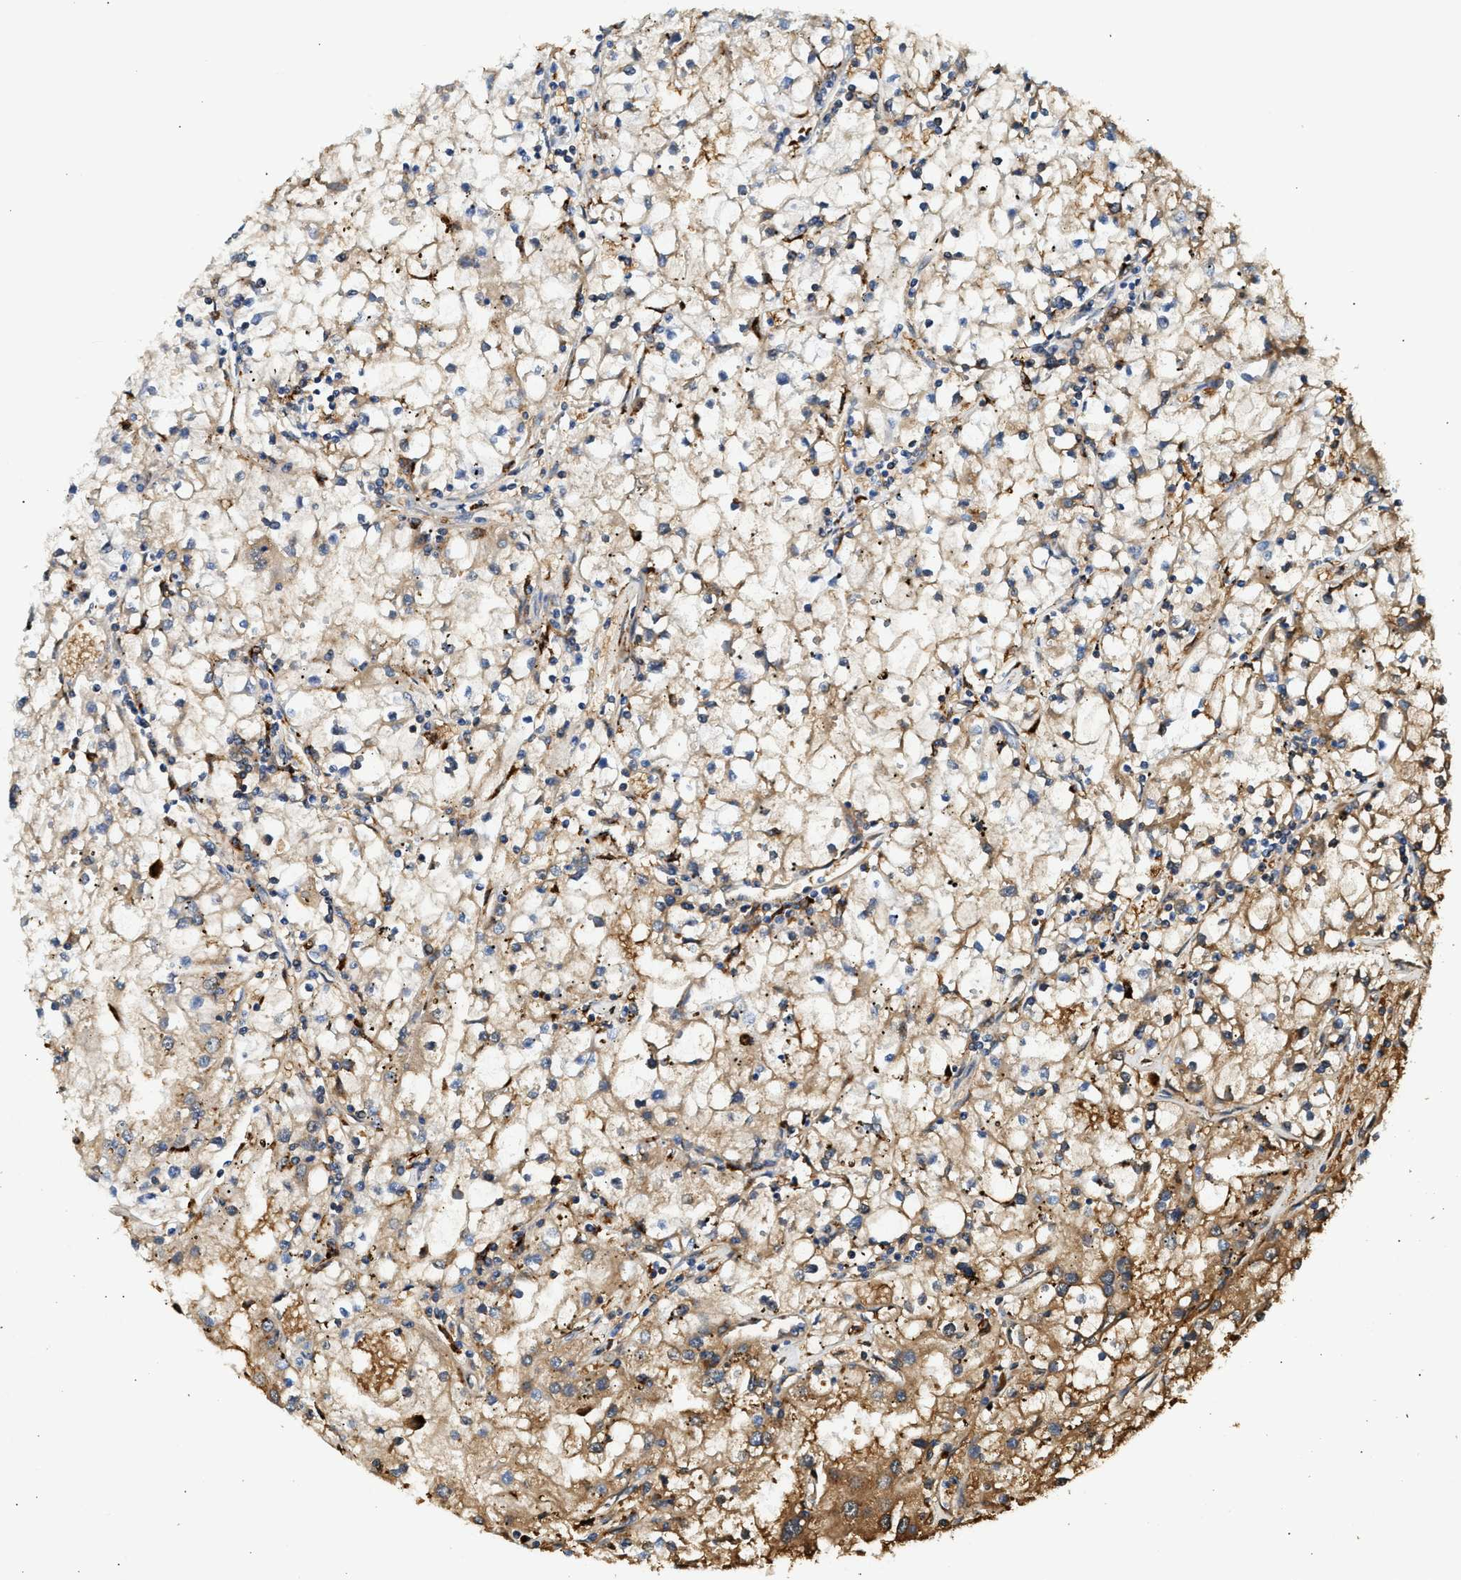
{"staining": {"intensity": "weak", "quantity": ">75%", "location": "cytoplasmic/membranous"}, "tissue": "renal cancer", "cell_type": "Tumor cells", "image_type": "cancer", "snomed": [{"axis": "morphology", "description": "Adenocarcinoma, NOS"}, {"axis": "topography", "description": "Kidney"}], "caption": "Renal cancer stained for a protein shows weak cytoplasmic/membranous positivity in tumor cells.", "gene": "PLD3", "patient": {"sex": "male", "age": 56}}